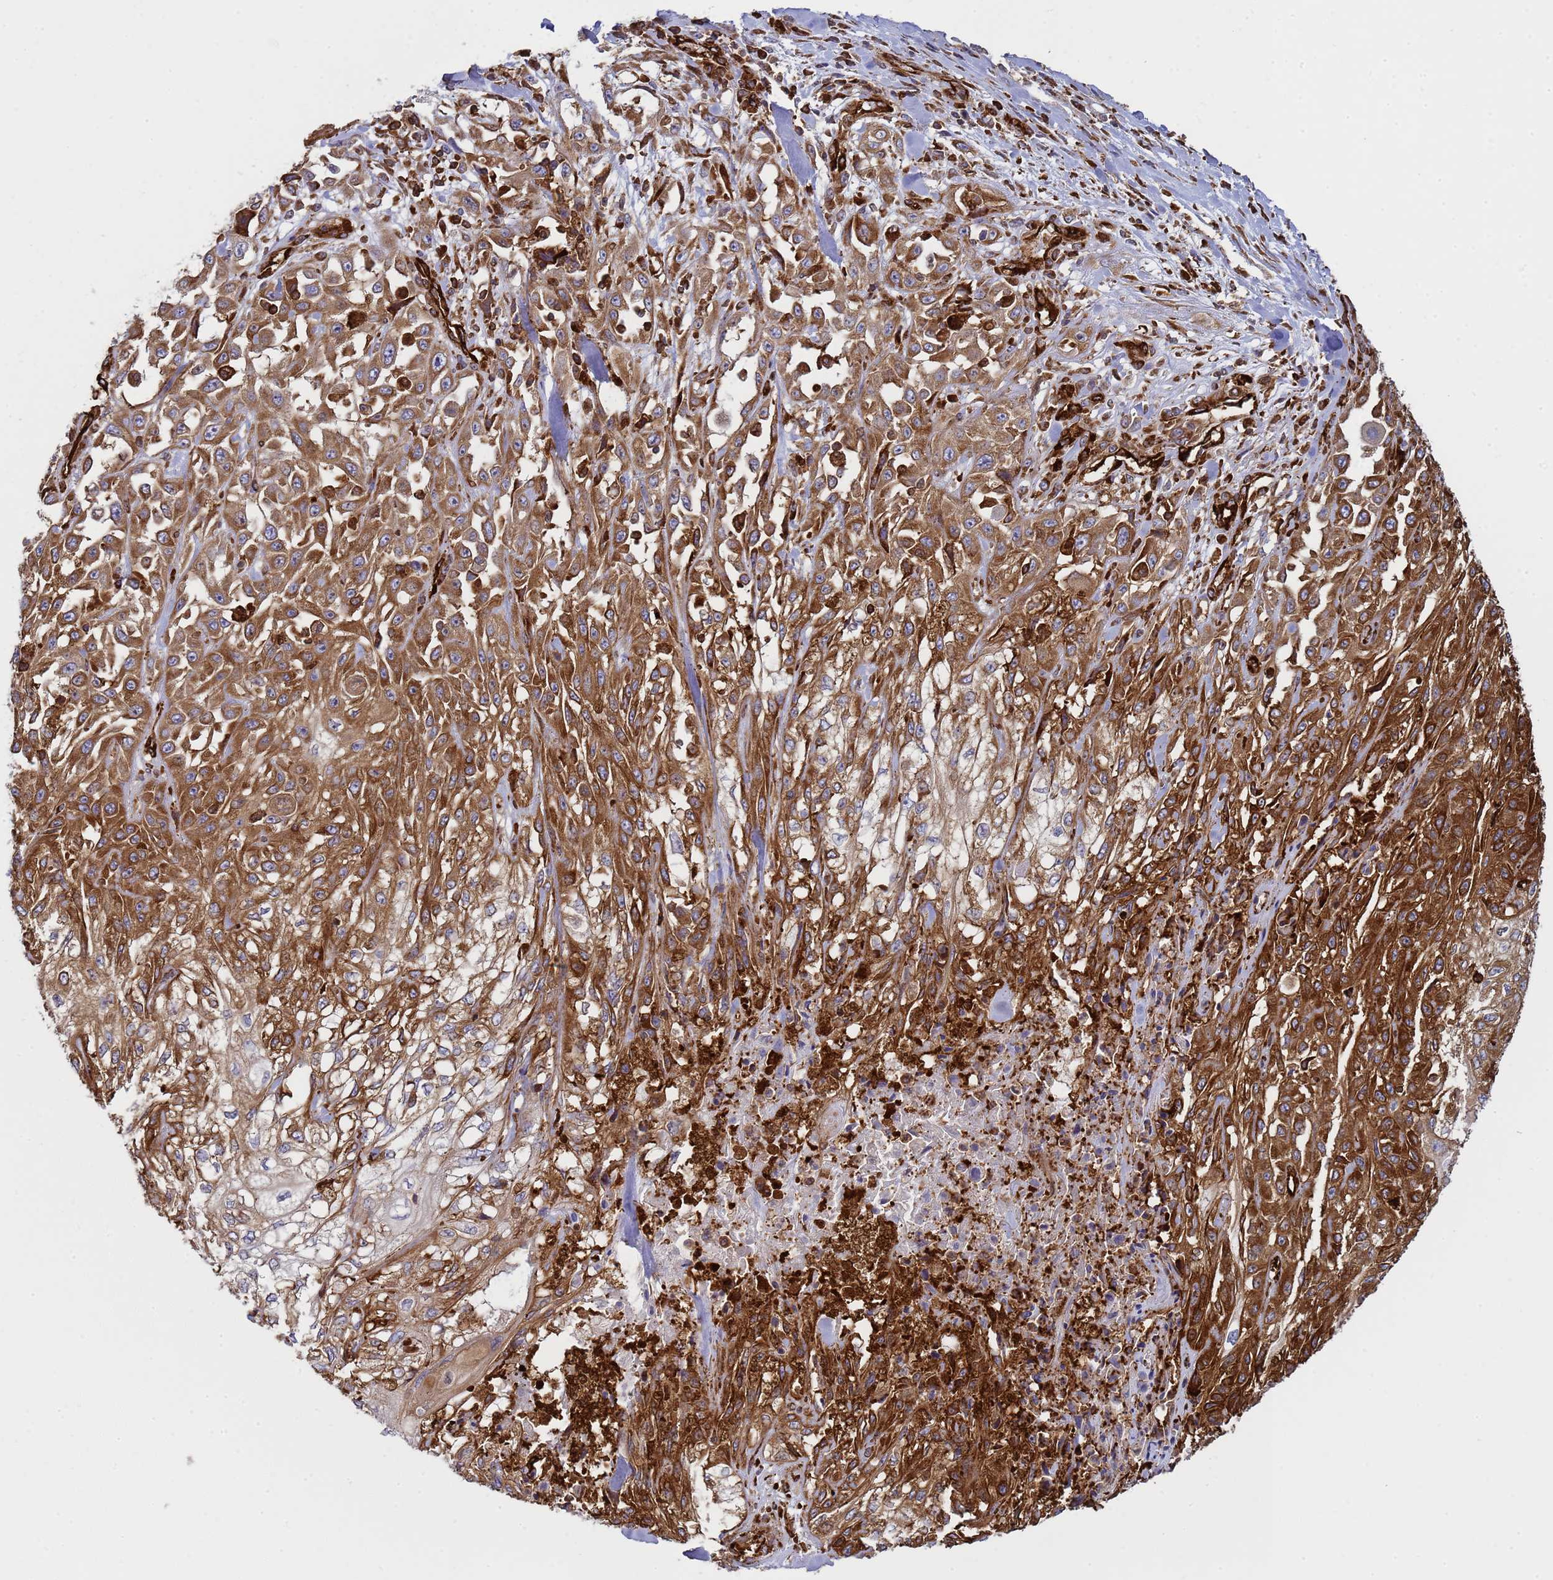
{"staining": {"intensity": "moderate", "quantity": "25%-75%", "location": "cytoplasmic/membranous"}, "tissue": "skin cancer", "cell_type": "Tumor cells", "image_type": "cancer", "snomed": [{"axis": "morphology", "description": "Squamous cell carcinoma, NOS"}, {"axis": "morphology", "description": "Squamous cell carcinoma, metastatic, NOS"}, {"axis": "topography", "description": "Skin"}, {"axis": "topography", "description": "Lymph node"}], "caption": "Skin metastatic squamous cell carcinoma stained with a protein marker reveals moderate staining in tumor cells.", "gene": "ZBTB8OS", "patient": {"sex": "male", "age": 75}}